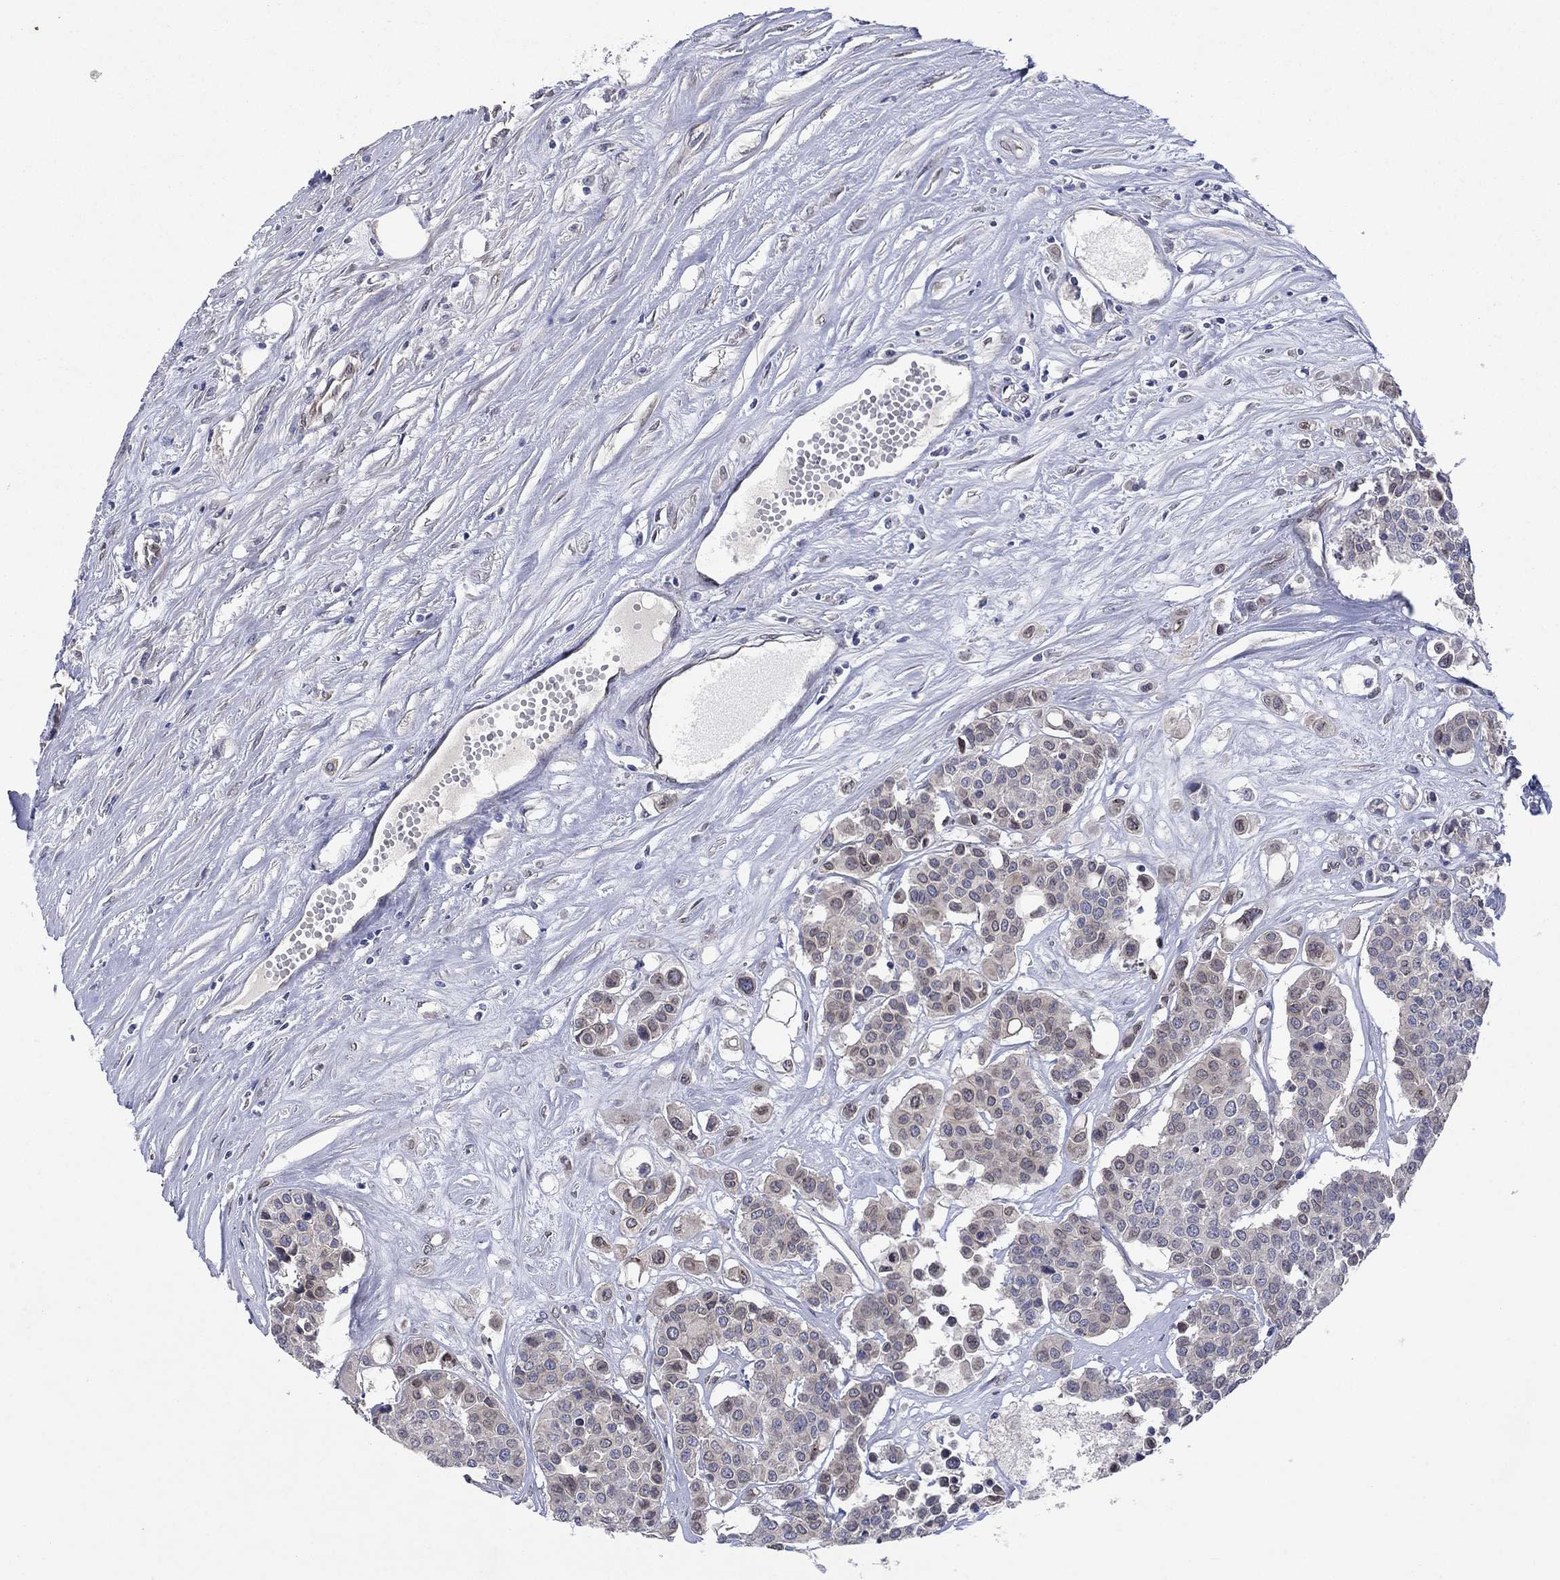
{"staining": {"intensity": "negative", "quantity": "none", "location": "none"}, "tissue": "carcinoid", "cell_type": "Tumor cells", "image_type": "cancer", "snomed": [{"axis": "morphology", "description": "Carcinoid, malignant, NOS"}, {"axis": "topography", "description": "Colon"}], "caption": "DAB immunohistochemical staining of carcinoid (malignant) demonstrates no significant staining in tumor cells.", "gene": "EMC9", "patient": {"sex": "male", "age": 81}}